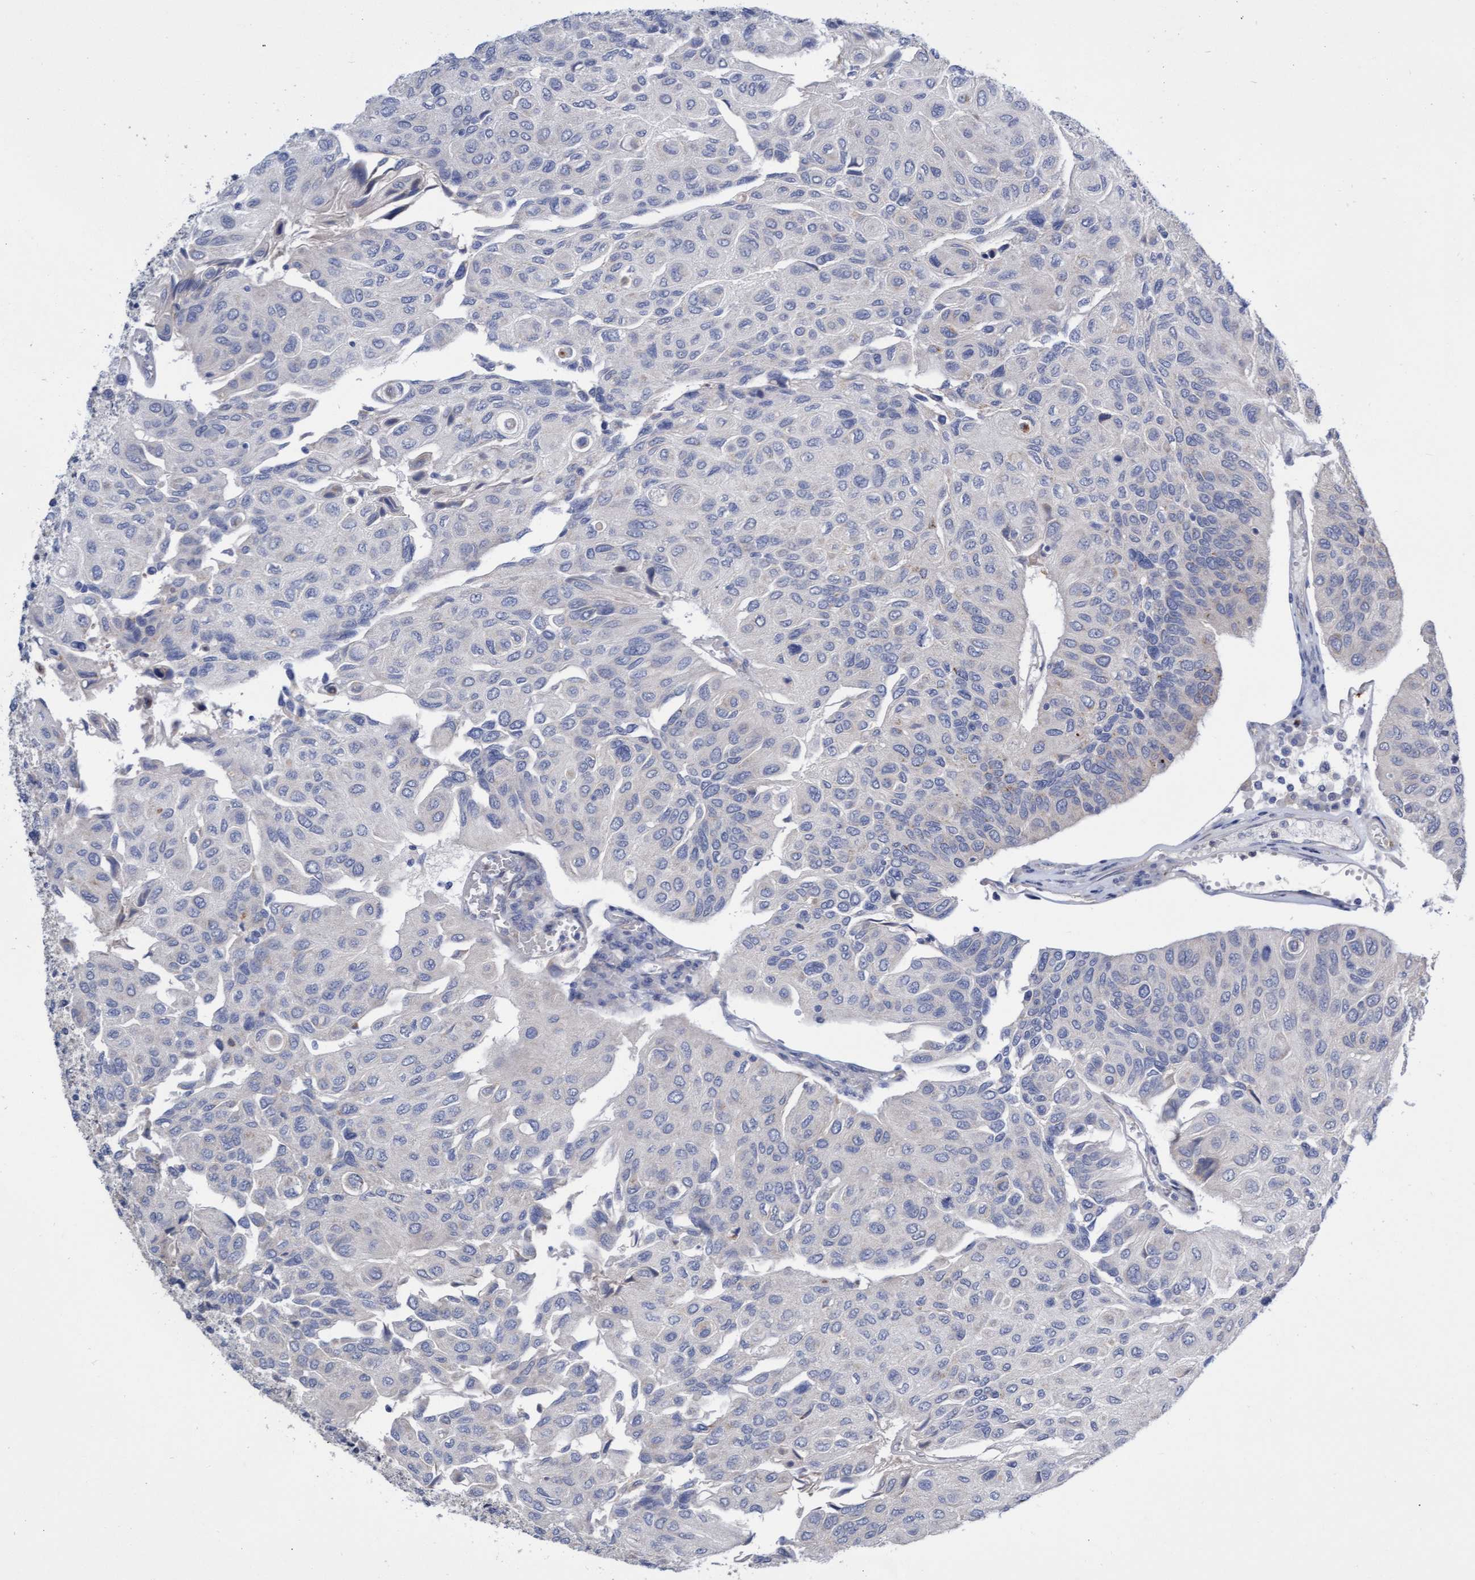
{"staining": {"intensity": "negative", "quantity": "none", "location": "none"}, "tissue": "urothelial cancer", "cell_type": "Tumor cells", "image_type": "cancer", "snomed": [{"axis": "morphology", "description": "Urothelial carcinoma, High grade"}, {"axis": "topography", "description": "Urinary bladder"}], "caption": "Tumor cells show no significant protein positivity in urothelial cancer.", "gene": "ABCF2", "patient": {"sex": "male", "age": 66}}